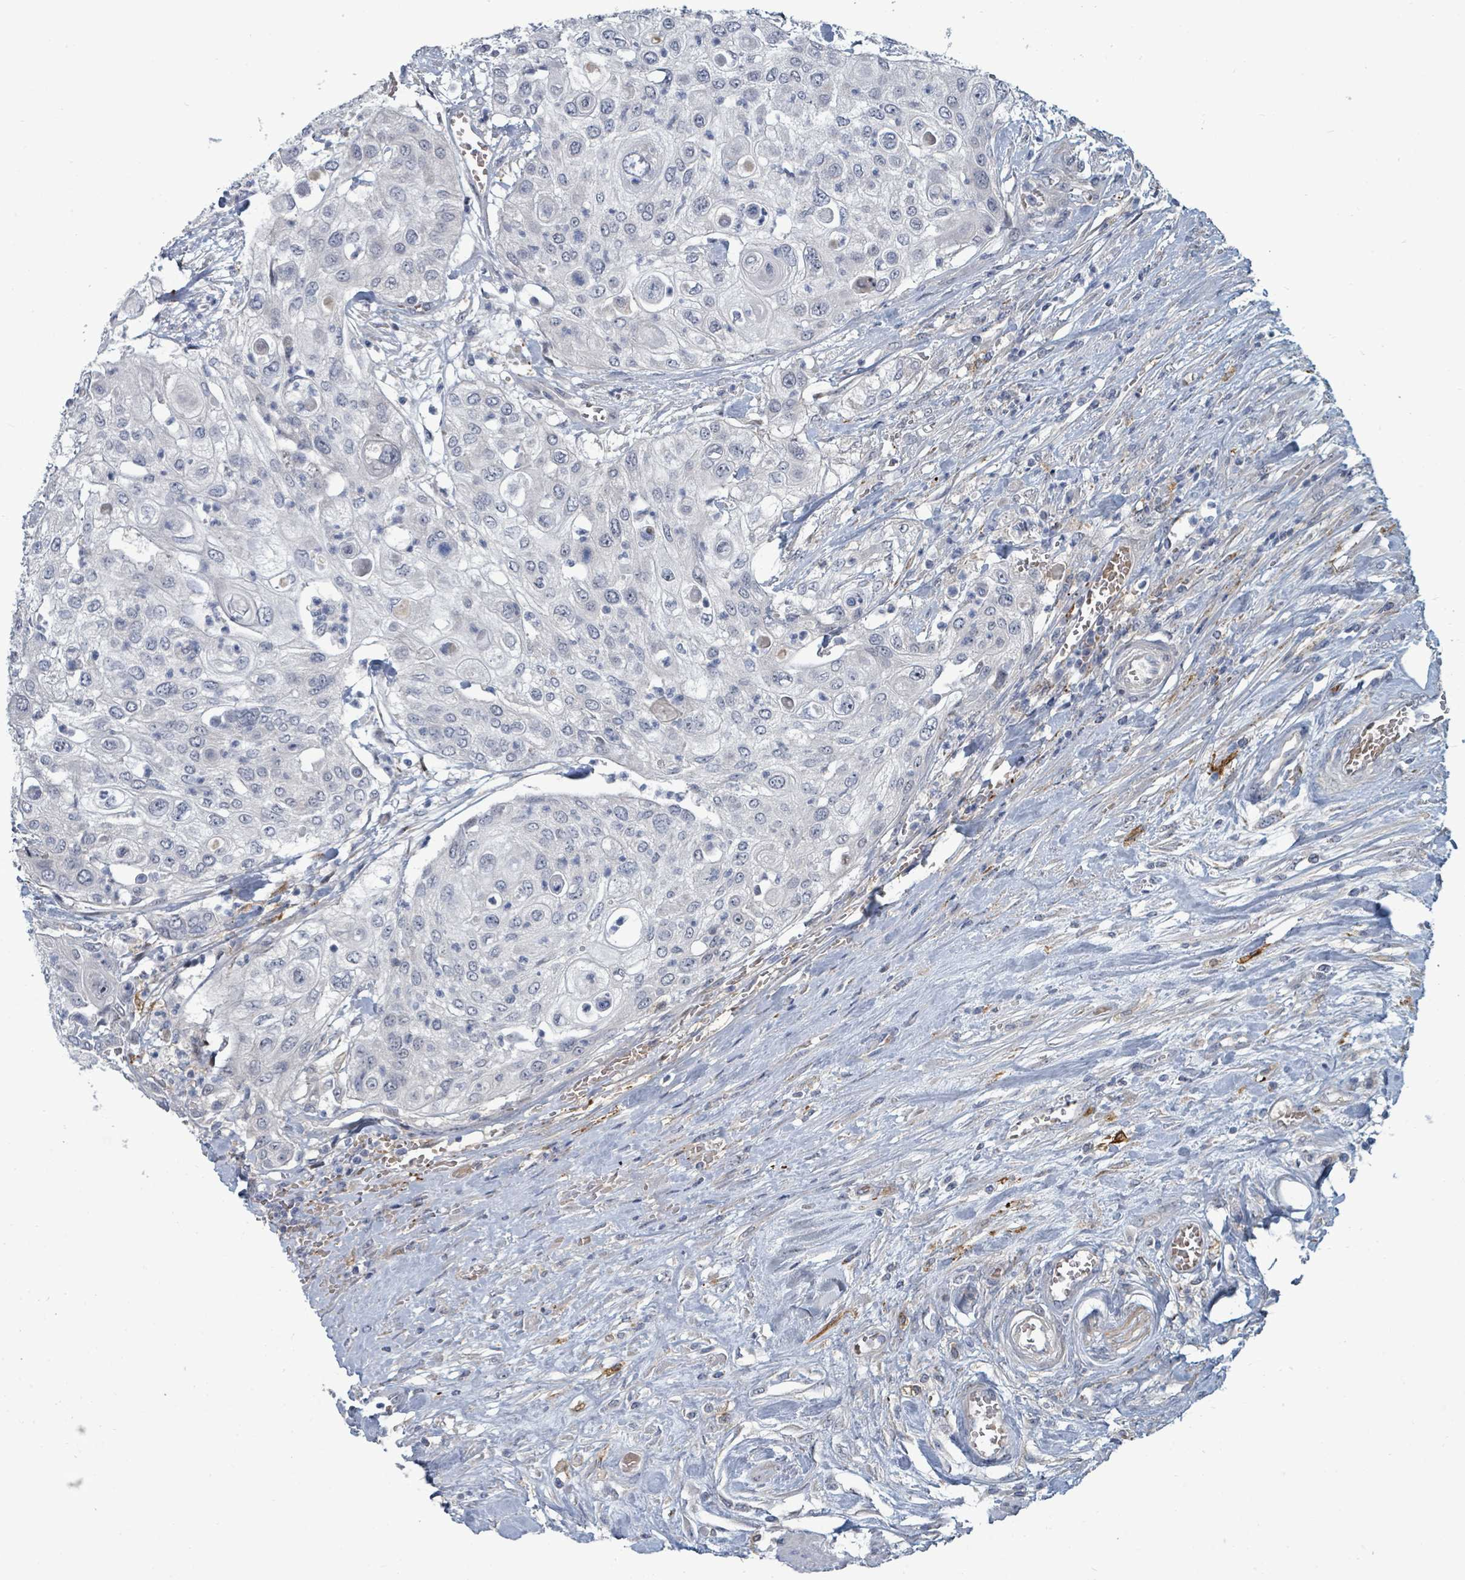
{"staining": {"intensity": "negative", "quantity": "none", "location": "none"}, "tissue": "urothelial cancer", "cell_type": "Tumor cells", "image_type": "cancer", "snomed": [{"axis": "morphology", "description": "Urothelial carcinoma, High grade"}, {"axis": "topography", "description": "Urinary bladder"}], "caption": "The immunohistochemistry histopathology image has no significant positivity in tumor cells of urothelial cancer tissue.", "gene": "TRDMT1", "patient": {"sex": "female", "age": 79}}